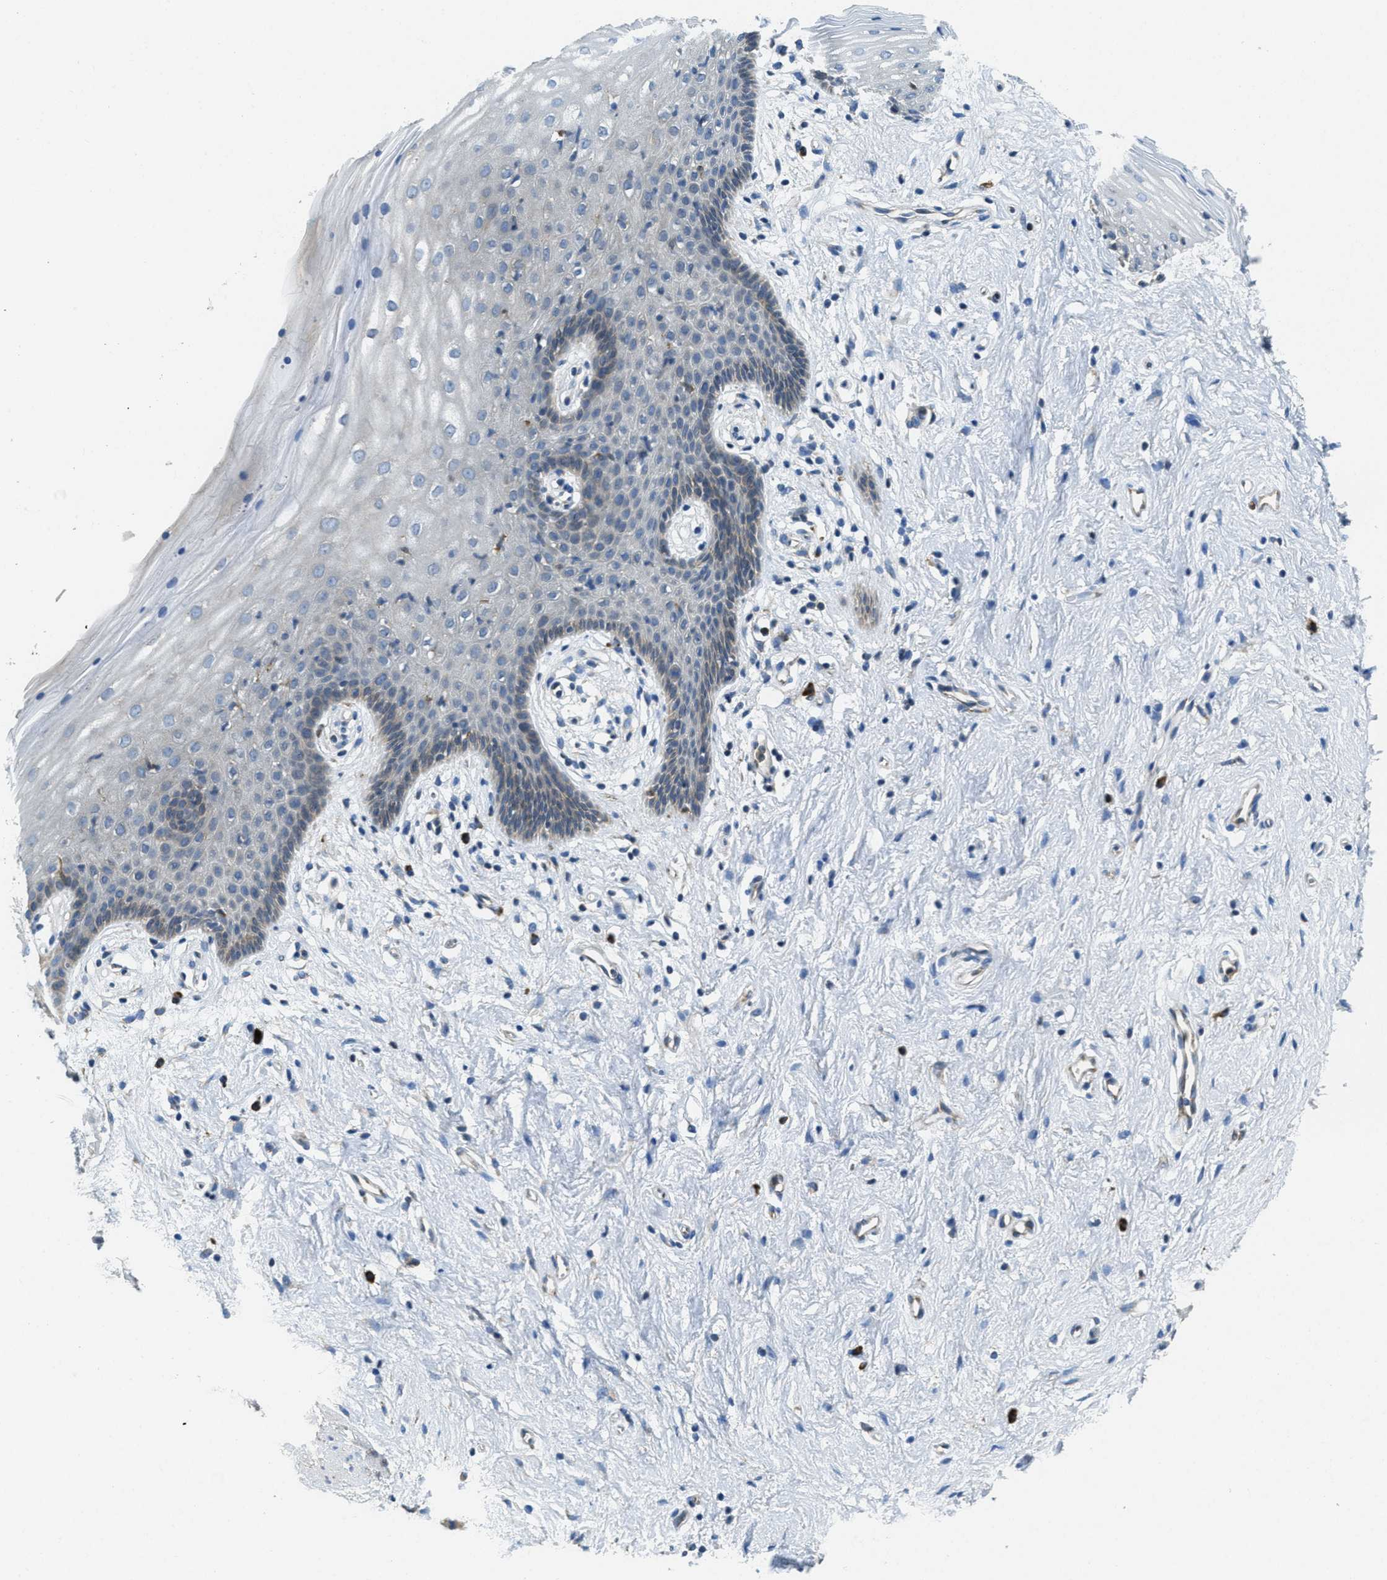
{"staining": {"intensity": "negative", "quantity": "none", "location": "none"}, "tissue": "vagina", "cell_type": "Squamous epithelial cells", "image_type": "normal", "snomed": [{"axis": "morphology", "description": "Normal tissue, NOS"}, {"axis": "topography", "description": "Vagina"}], "caption": "A high-resolution histopathology image shows IHC staining of unremarkable vagina, which shows no significant staining in squamous epithelial cells.", "gene": "SSR1", "patient": {"sex": "female", "age": 44}}